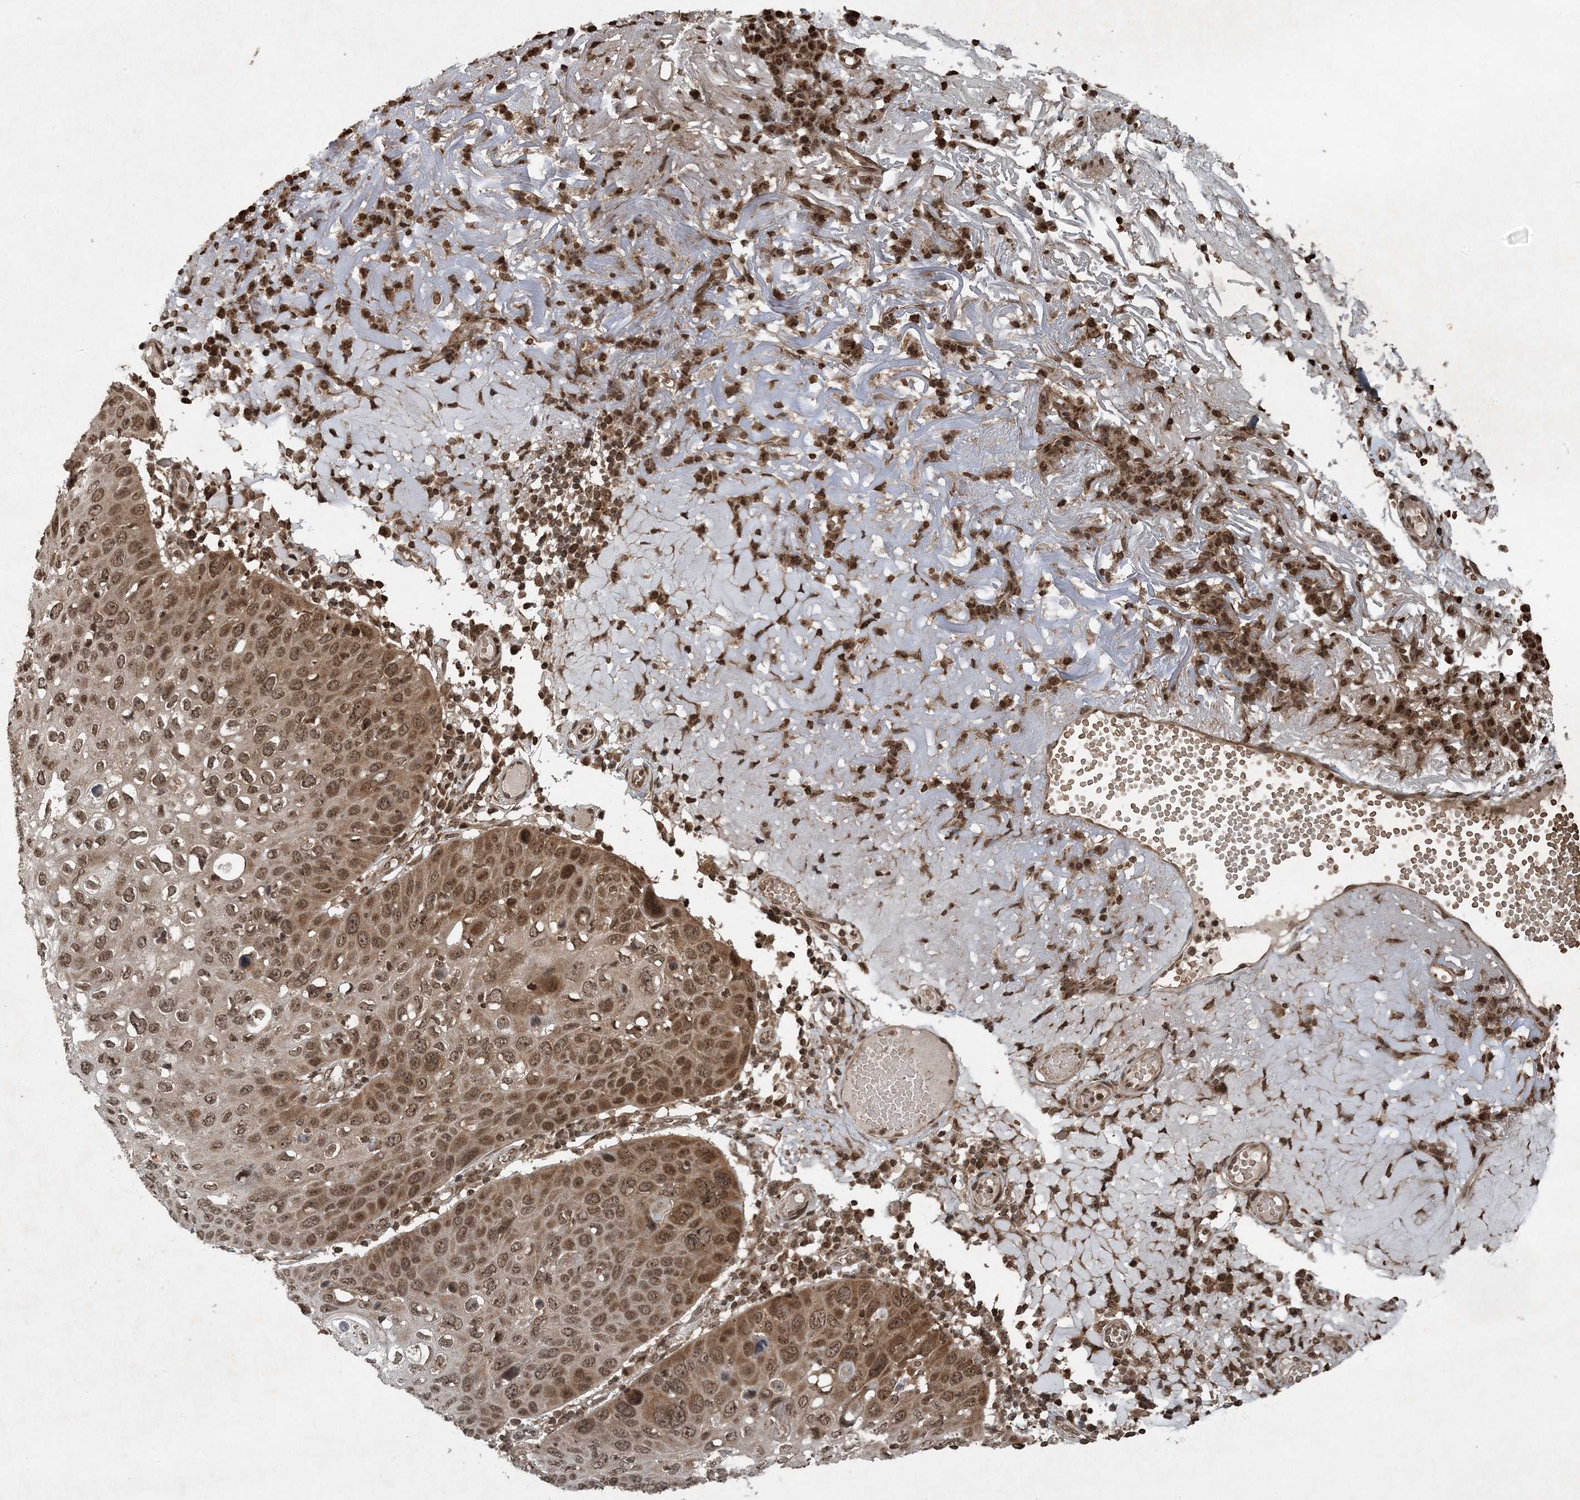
{"staining": {"intensity": "moderate", "quantity": ">75%", "location": "cytoplasmic/membranous,nuclear"}, "tissue": "skin cancer", "cell_type": "Tumor cells", "image_type": "cancer", "snomed": [{"axis": "morphology", "description": "Squamous cell carcinoma, NOS"}, {"axis": "topography", "description": "Skin"}], "caption": "The immunohistochemical stain highlights moderate cytoplasmic/membranous and nuclear staining in tumor cells of skin cancer tissue.", "gene": "ZFAND2B", "patient": {"sex": "female", "age": 90}}